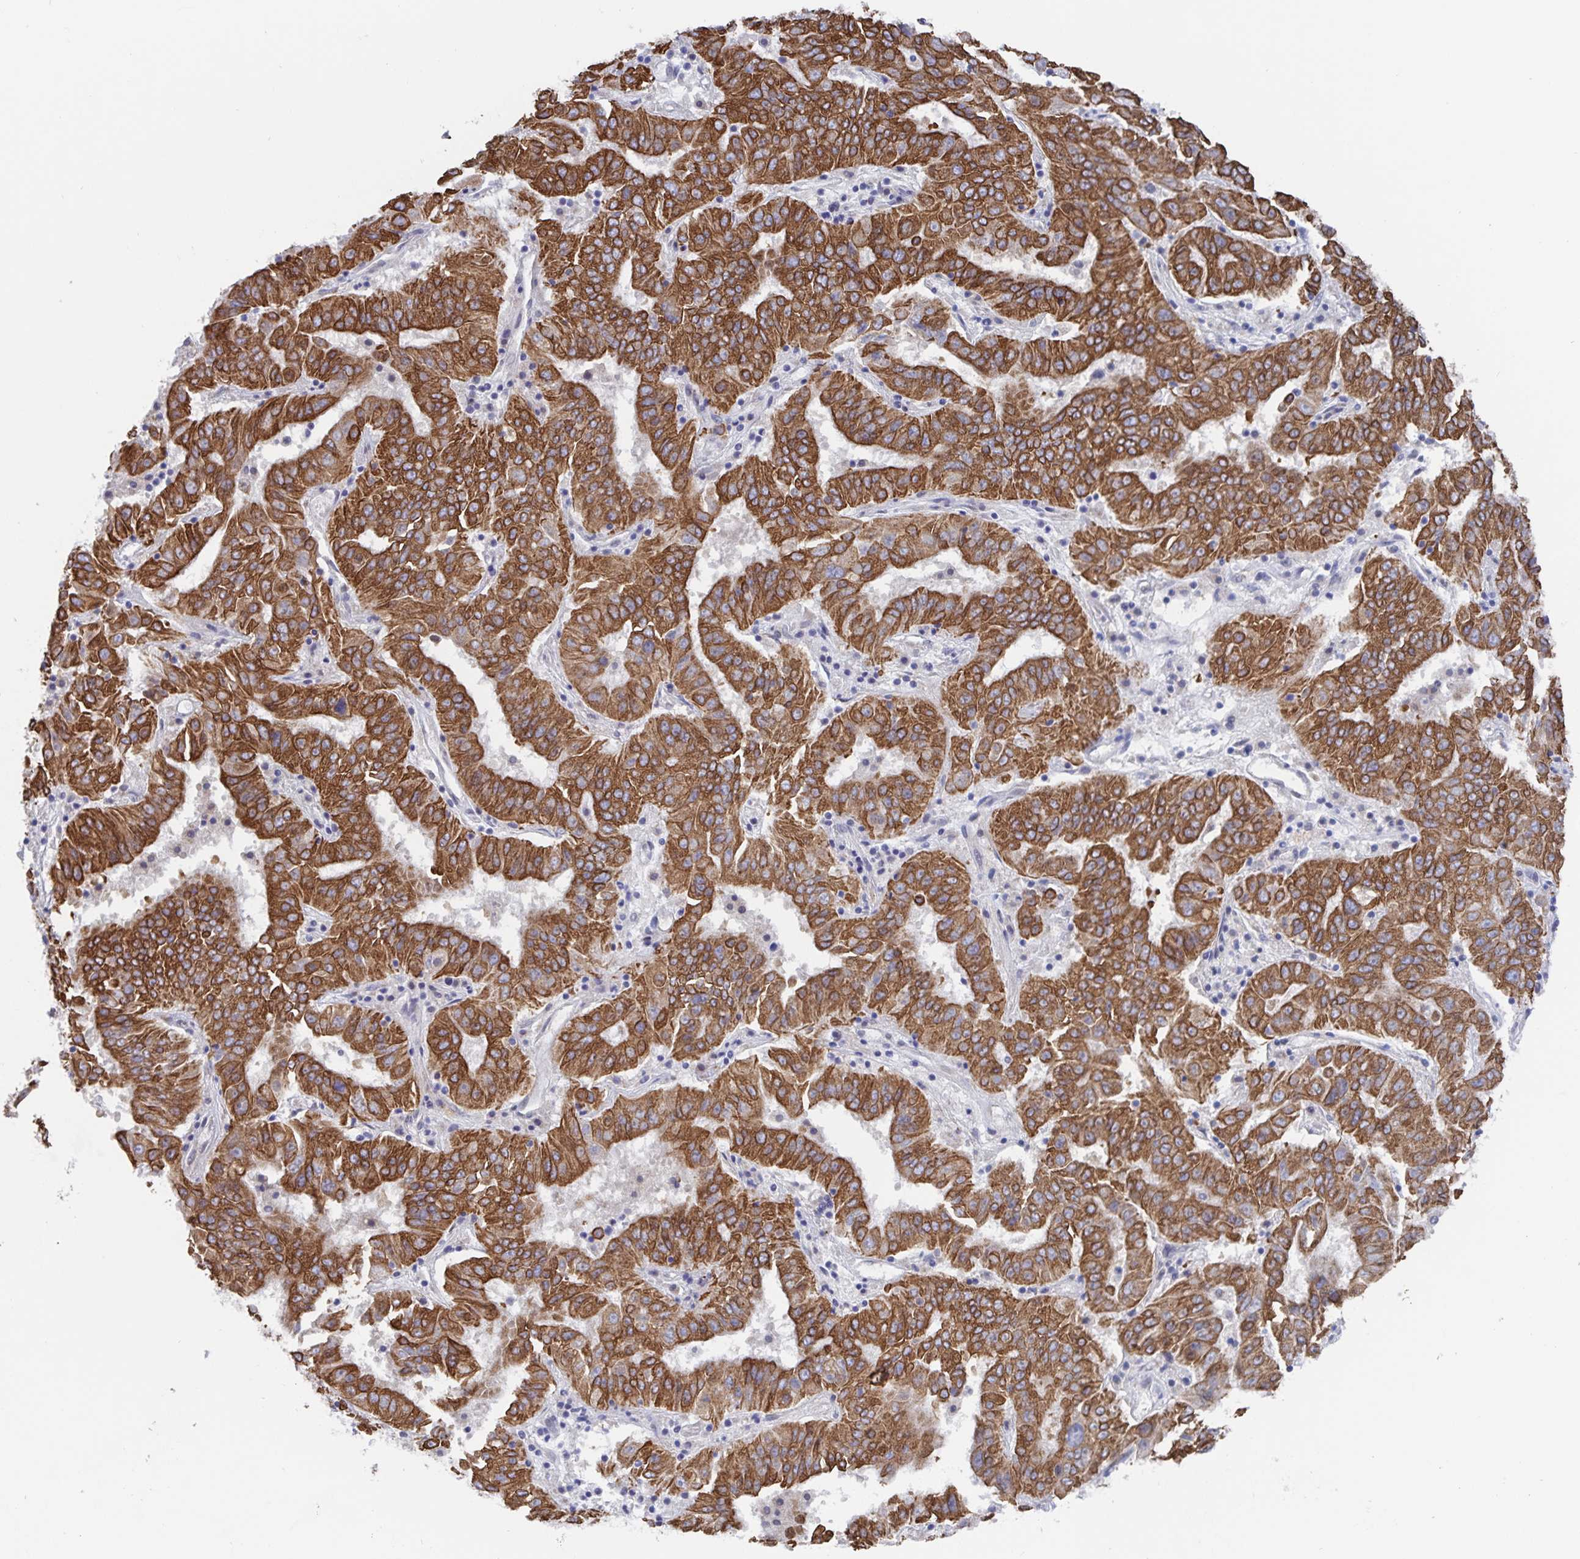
{"staining": {"intensity": "strong", "quantity": ">75%", "location": "cytoplasmic/membranous"}, "tissue": "pancreatic cancer", "cell_type": "Tumor cells", "image_type": "cancer", "snomed": [{"axis": "morphology", "description": "Adenocarcinoma, NOS"}, {"axis": "topography", "description": "Pancreas"}], "caption": "IHC (DAB (3,3'-diaminobenzidine)) staining of pancreatic cancer (adenocarcinoma) exhibits strong cytoplasmic/membranous protein positivity in about >75% of tumor cells. The protein is stained brown, and the nuclei are stained in blue (DAB IHC with brightfield microscopy, high magnification).", "gene": "ZIK1", "patient": {"sex": "male", "age": 63}}